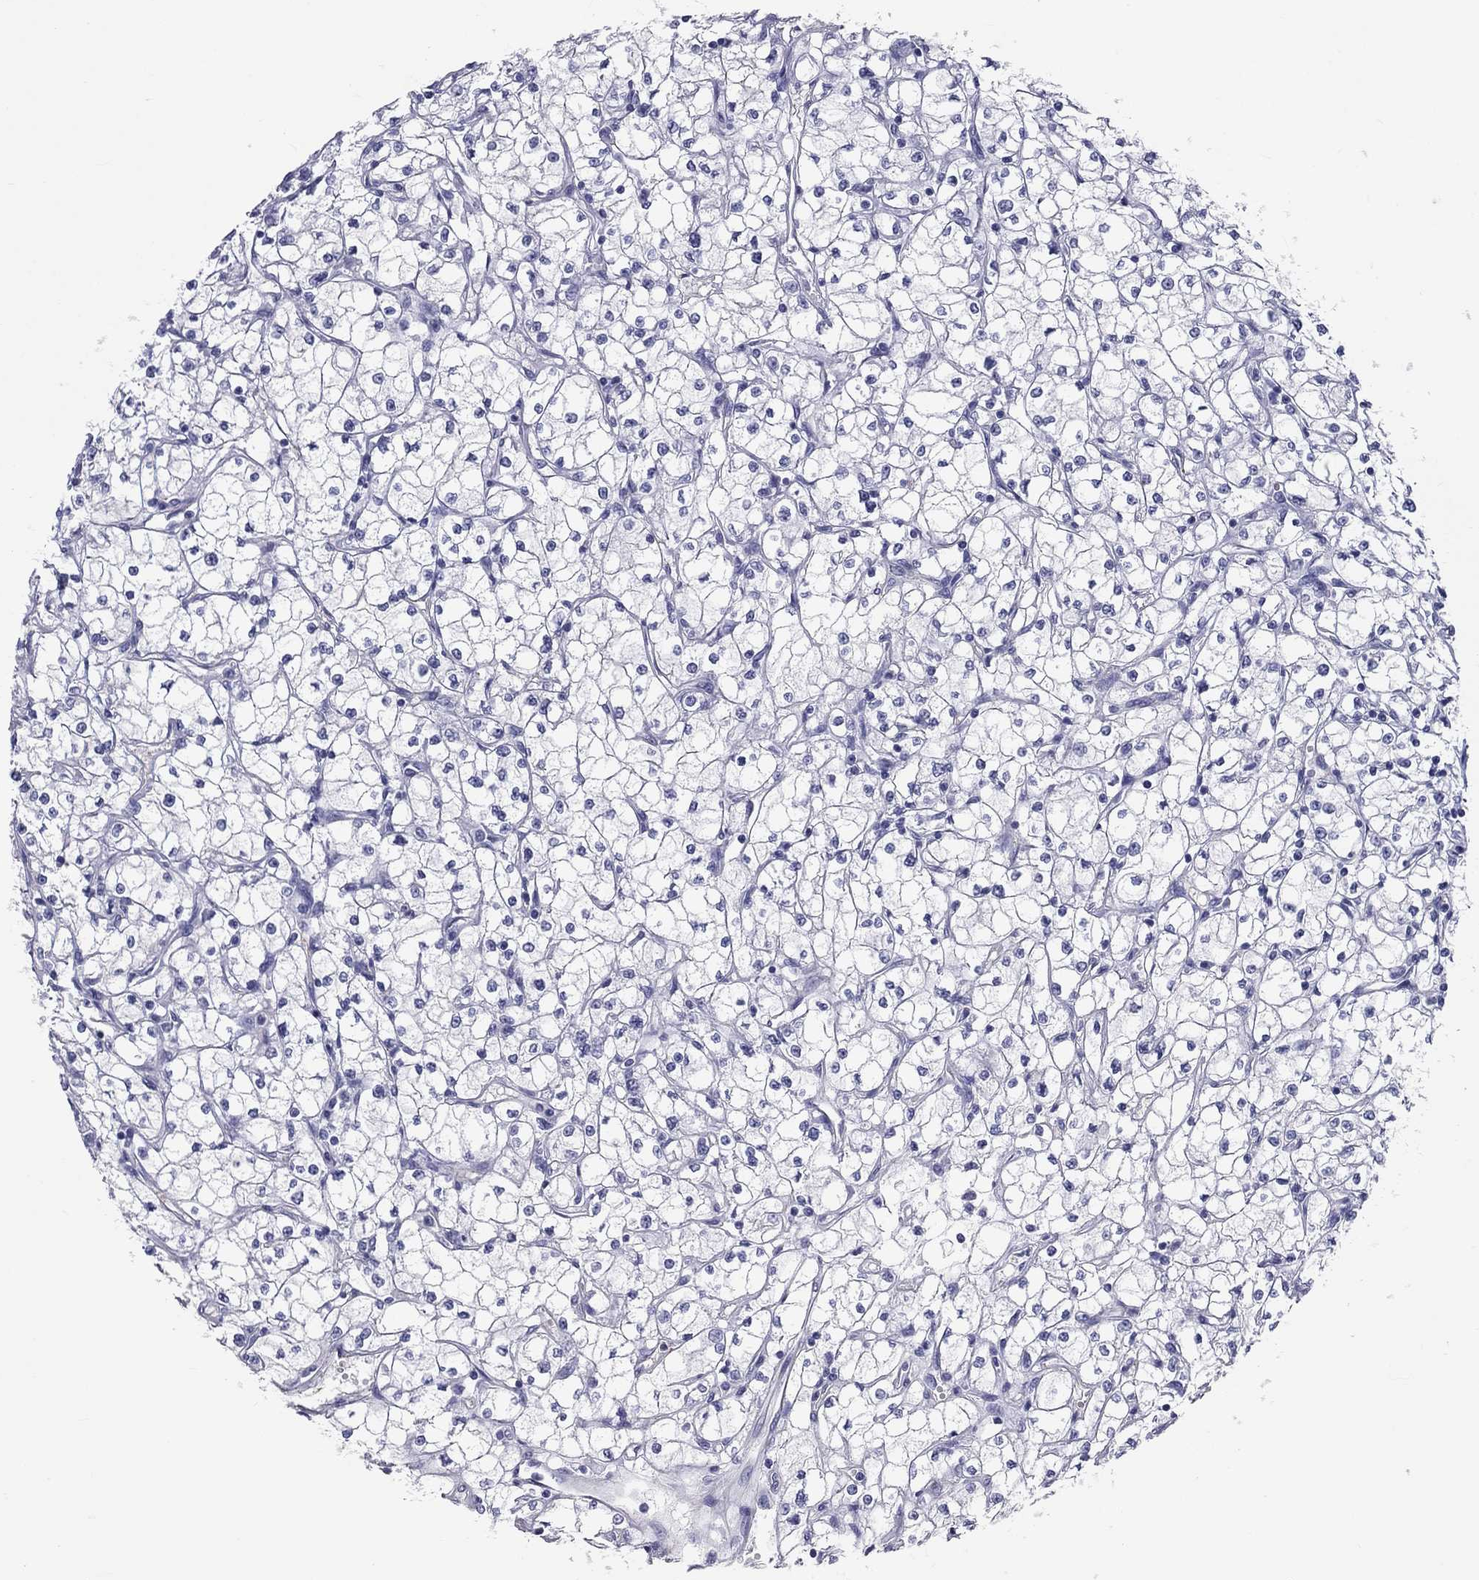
{"staining": {"intensity": "negative", "quantity": "none", "location": "none"}, "tissue": "renal cancer", "cell_type": "Tumor cells", "image_type": "cancer", "snomed": [{"axis": "morphology", "description": "Adenocarcinoma, NOS"}, {"axis": "topography", "description": "Kidney"}], "caption": "Immunohistochemistry histopathology image of neoplastic tissue: renal adenocarcinoma stained with DAB (3,3'-diaminobenzidine) demonstrates no significant protein expression in tumor cells.", "gene": "DNALI1", "patient": {"sex": "male", "age": 67}}